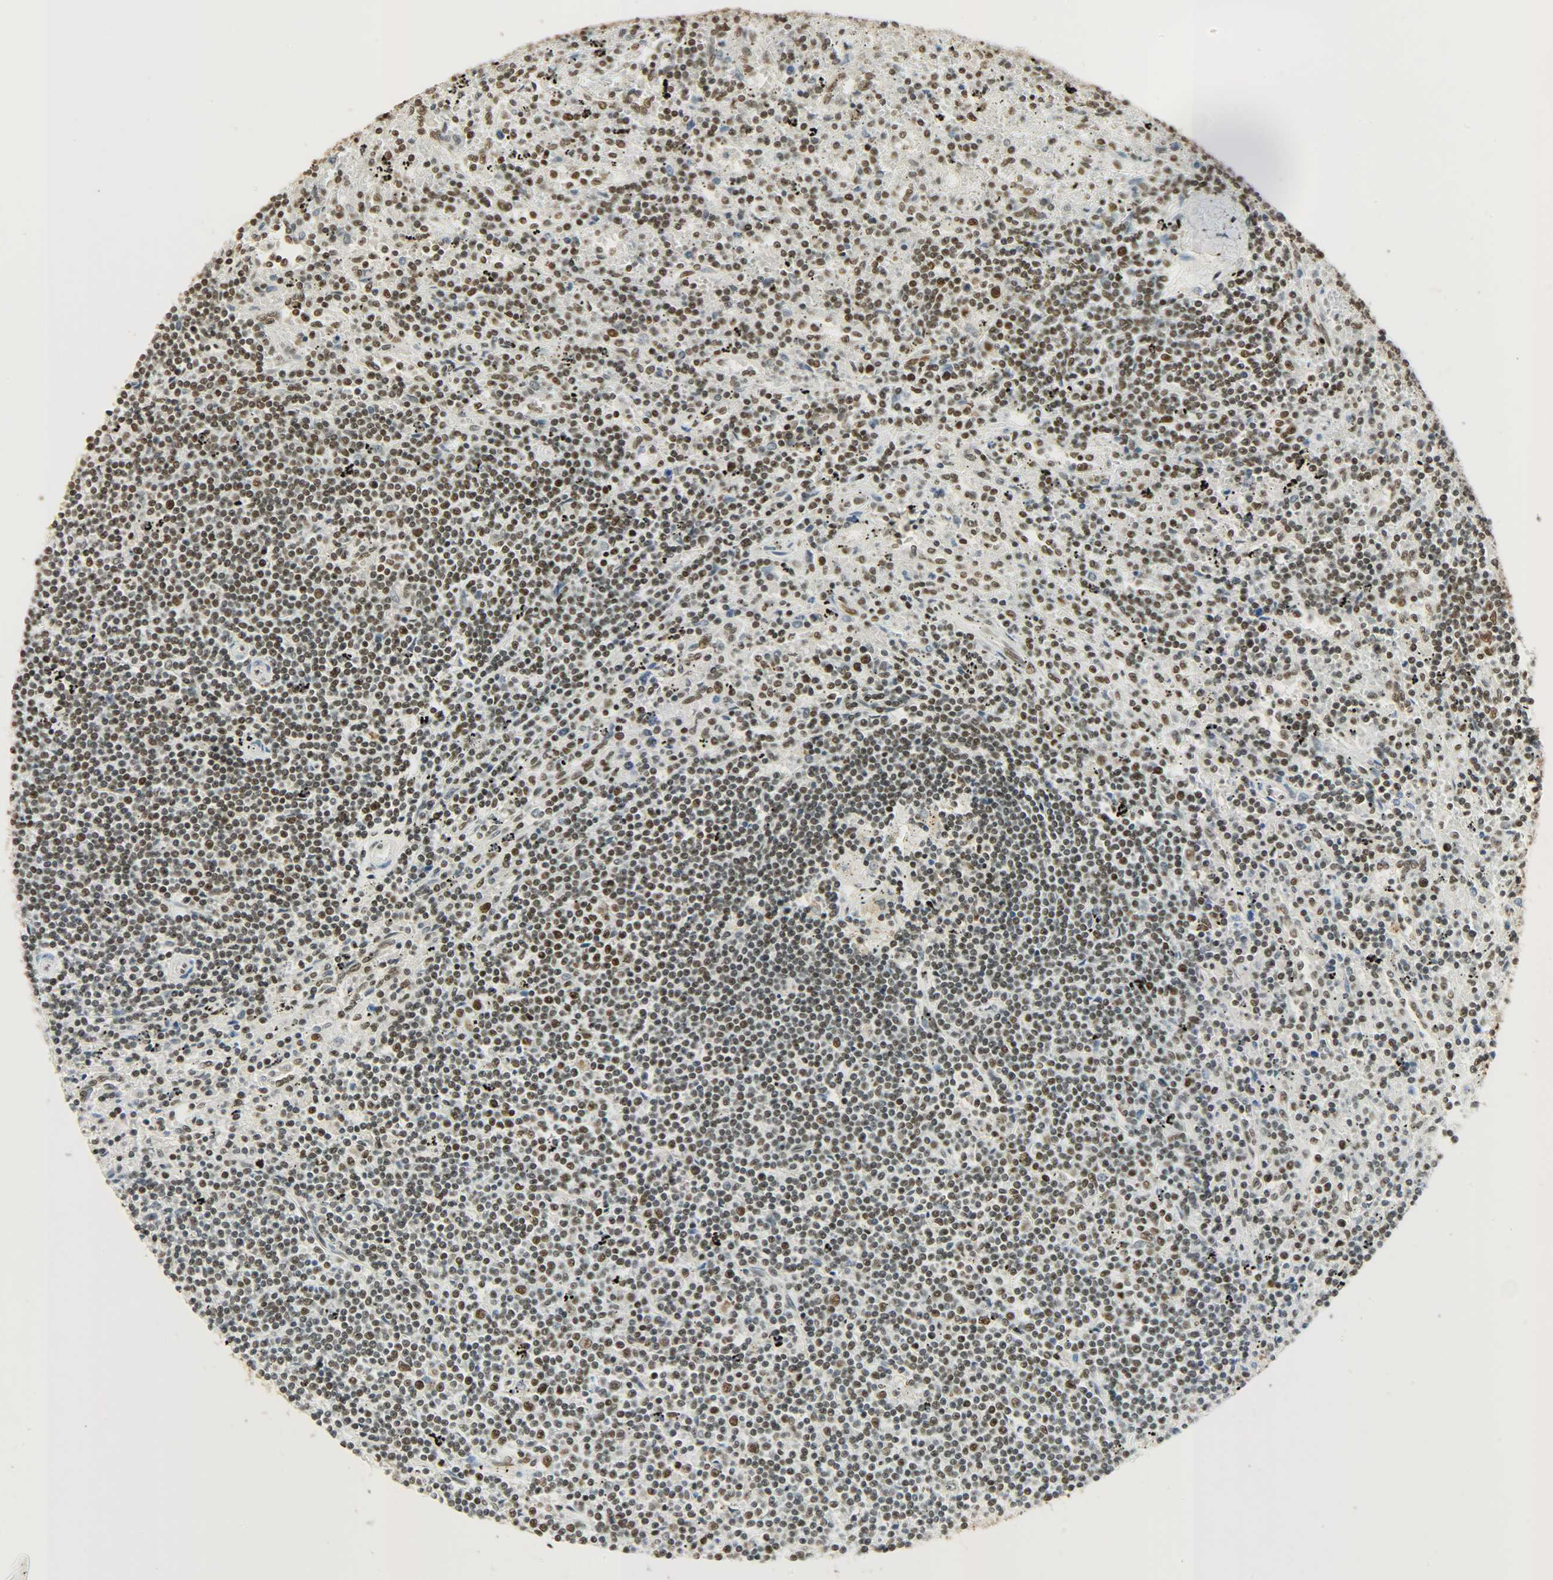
{"staining": {"intensity": "moderate", "quantity": ">75%", "location": "nuclear"}, "tissue": "lymphoma", "cell_type": "Tumor cells", "image_type": "cancer", "snomed": [{"axis": "morphology", "description": "Malignant lymphoma, non-Hodgkin's type, Low grade"}, {"axis": "topography", "description": "Spleen"}], "caption": "Immunohistochemical staining of human lymphoma shows moderate nuclear protein expression in about >75% of tumor cells.", "gene": "KHDRBS1", "patient": {"sex": "male", "age": 76}}